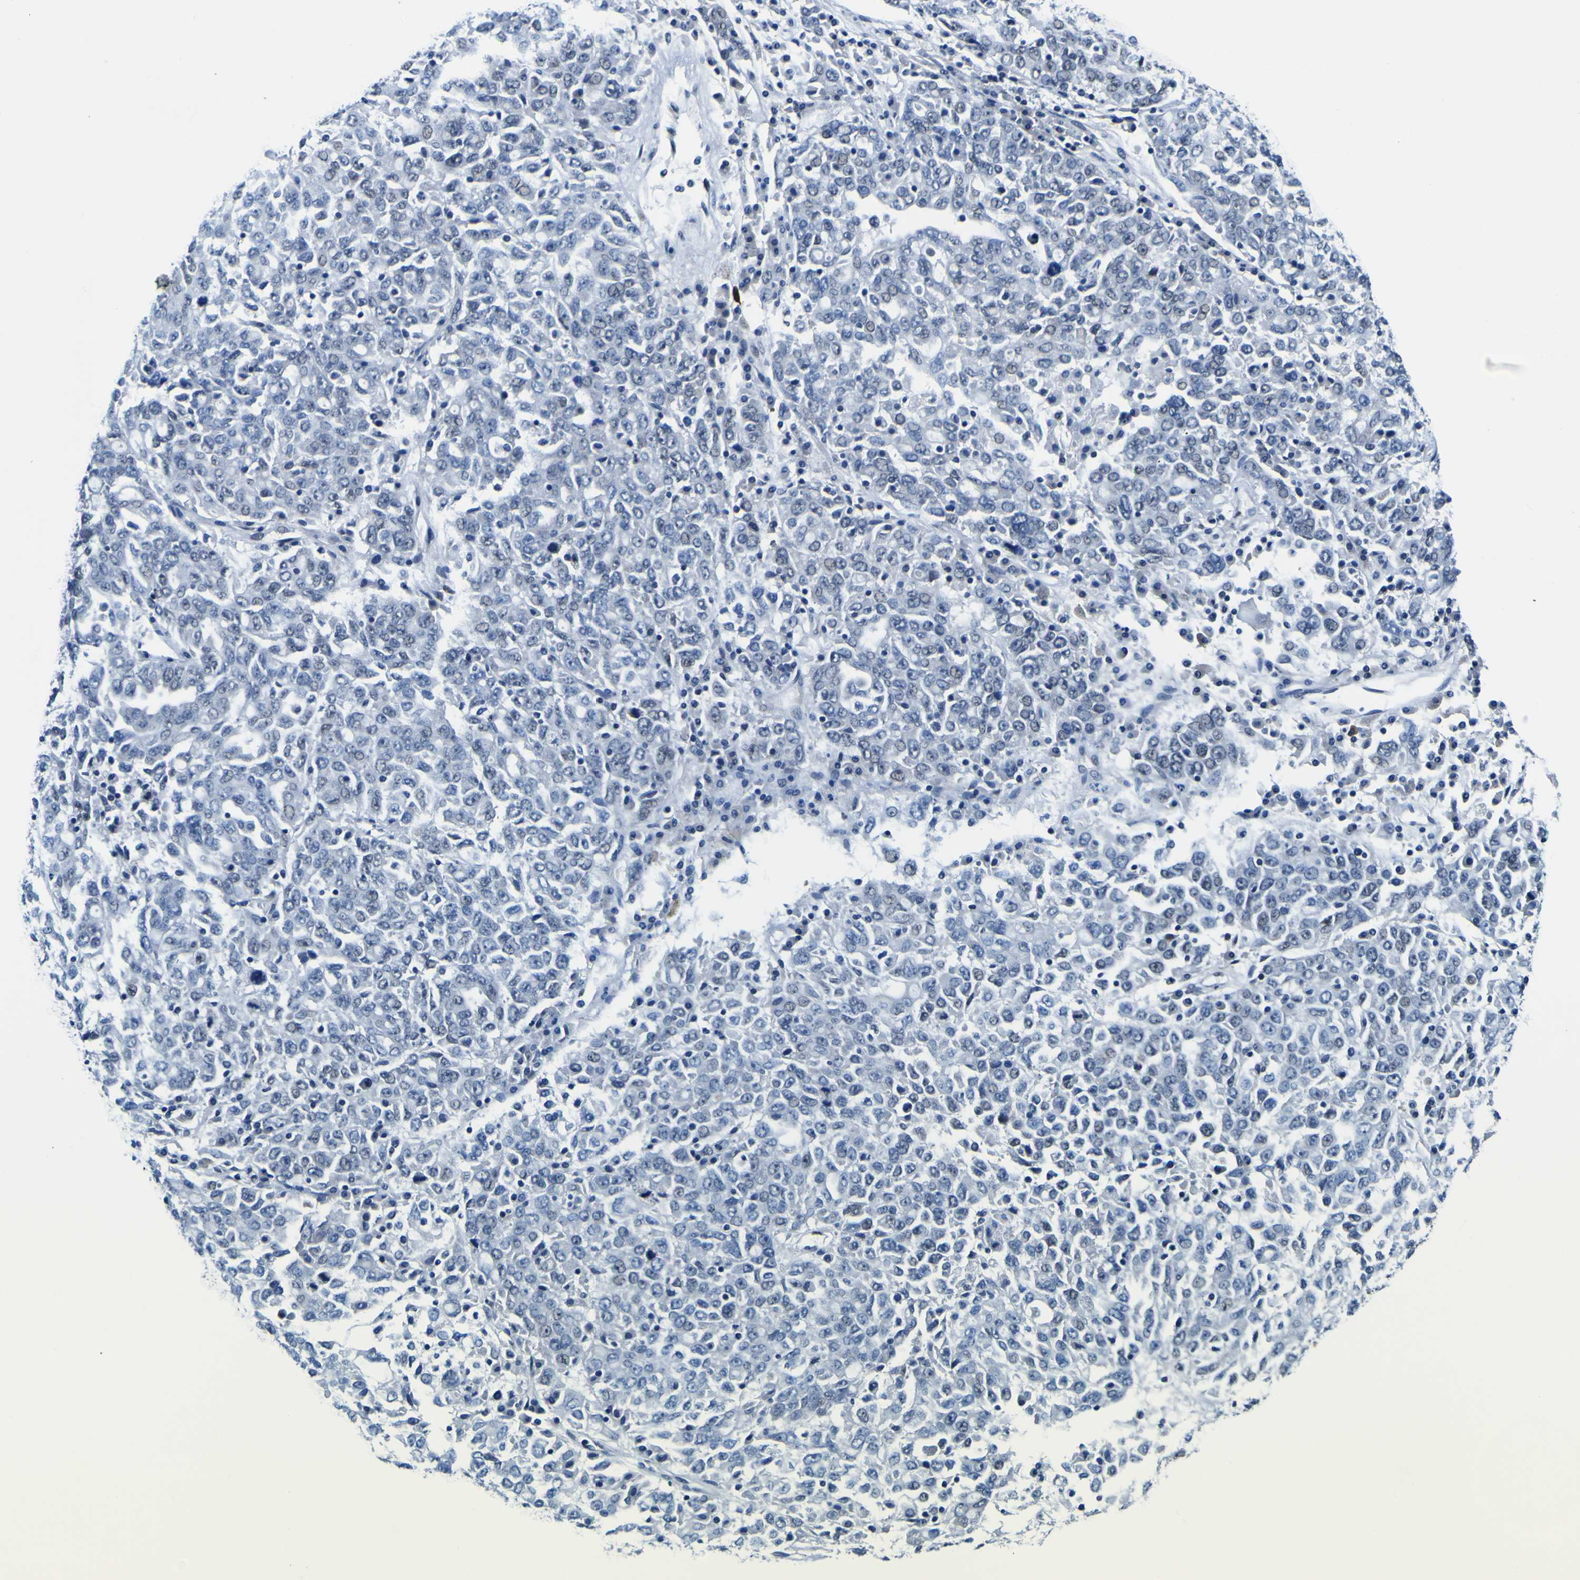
{"staining": {"intensity": "negative", "quantity": "none", "location": "none"}, "tissue": "ovarian cancer", "cell_type": "Tumor cells", "image_type": "cancer", "snomed": [{"axis": "morphology", "description": "Carcinoma, endometroid"}, {"axis": "topography", "description": "Ovary"}], "caption": "The IHC photomicrograph has no significant expression in tumor cells of endometroid carcinoma (ovarian) tissue. The staining was performed using DAB (3,3'-diaminobenzidine) to visualize the protein expression in brown, while the nuclei were stained in blue with hematoxylin (Magnification: 20x).", "gene": "CUL4B", "patient": {"sex": "female", "age": 62}}